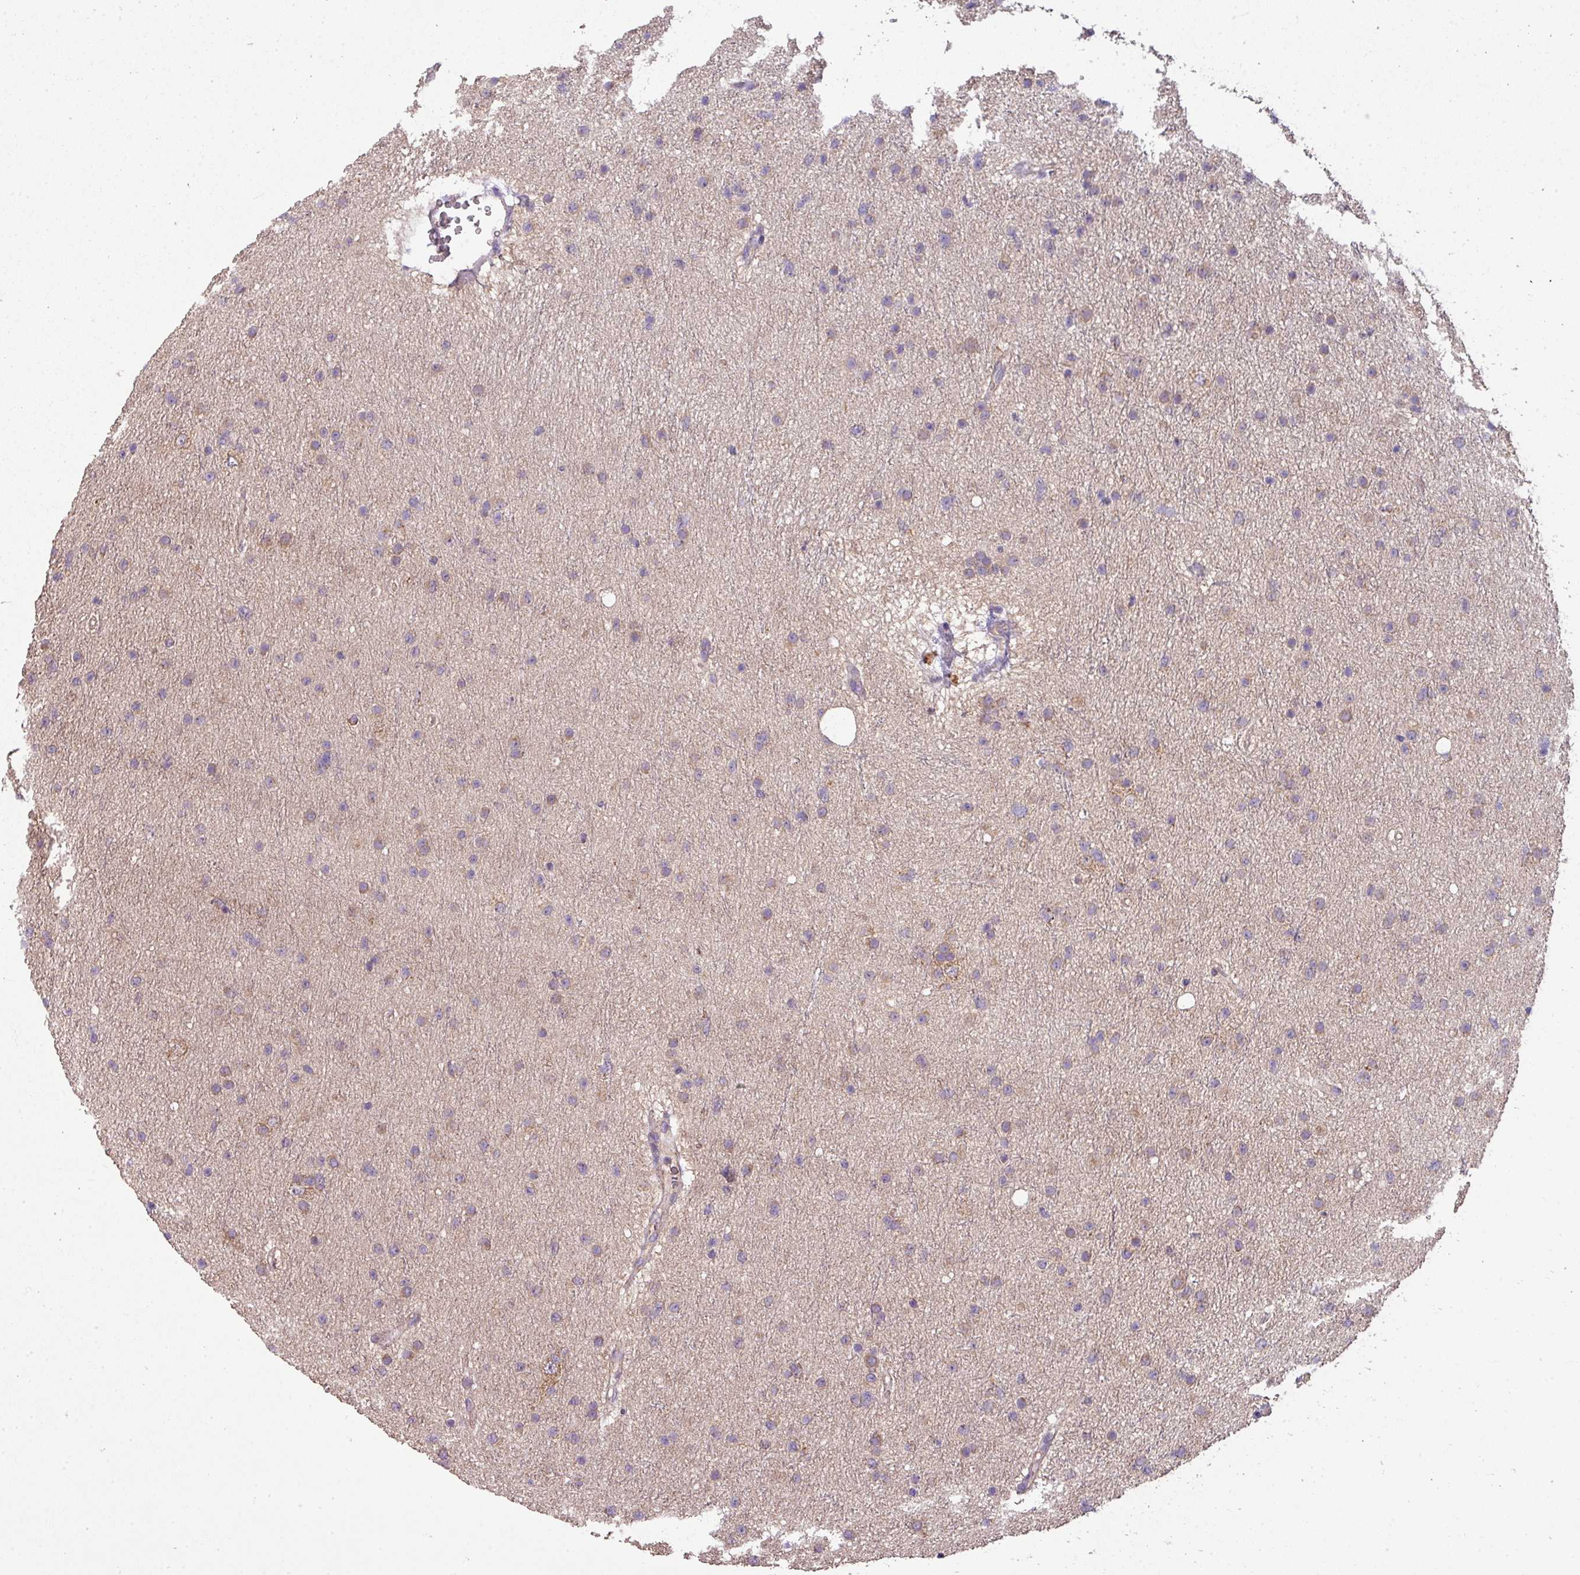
{"staining": {"intensity": "weak", "quantity": "25%-75%", "location": "cytoplasmic/membranous"}, "tissue": "glioma", "cell_type": "Tumor cells", "image_type": "cancer", "snomed": [{"axis": "morphology", "description": "Glioma, malignant, Low grade"}, {"axis": "topography", "description": "Cerebral cortex"}], "caption": "The image exhibits immunohistochemical staining of low-grade glioma (malignant). There is weak cytoplasmic/membranous positivity is seen in about 25%-75% of tumor cells.", "gene": "PALS2", "patient": {"sex": "female", "age": 39}}